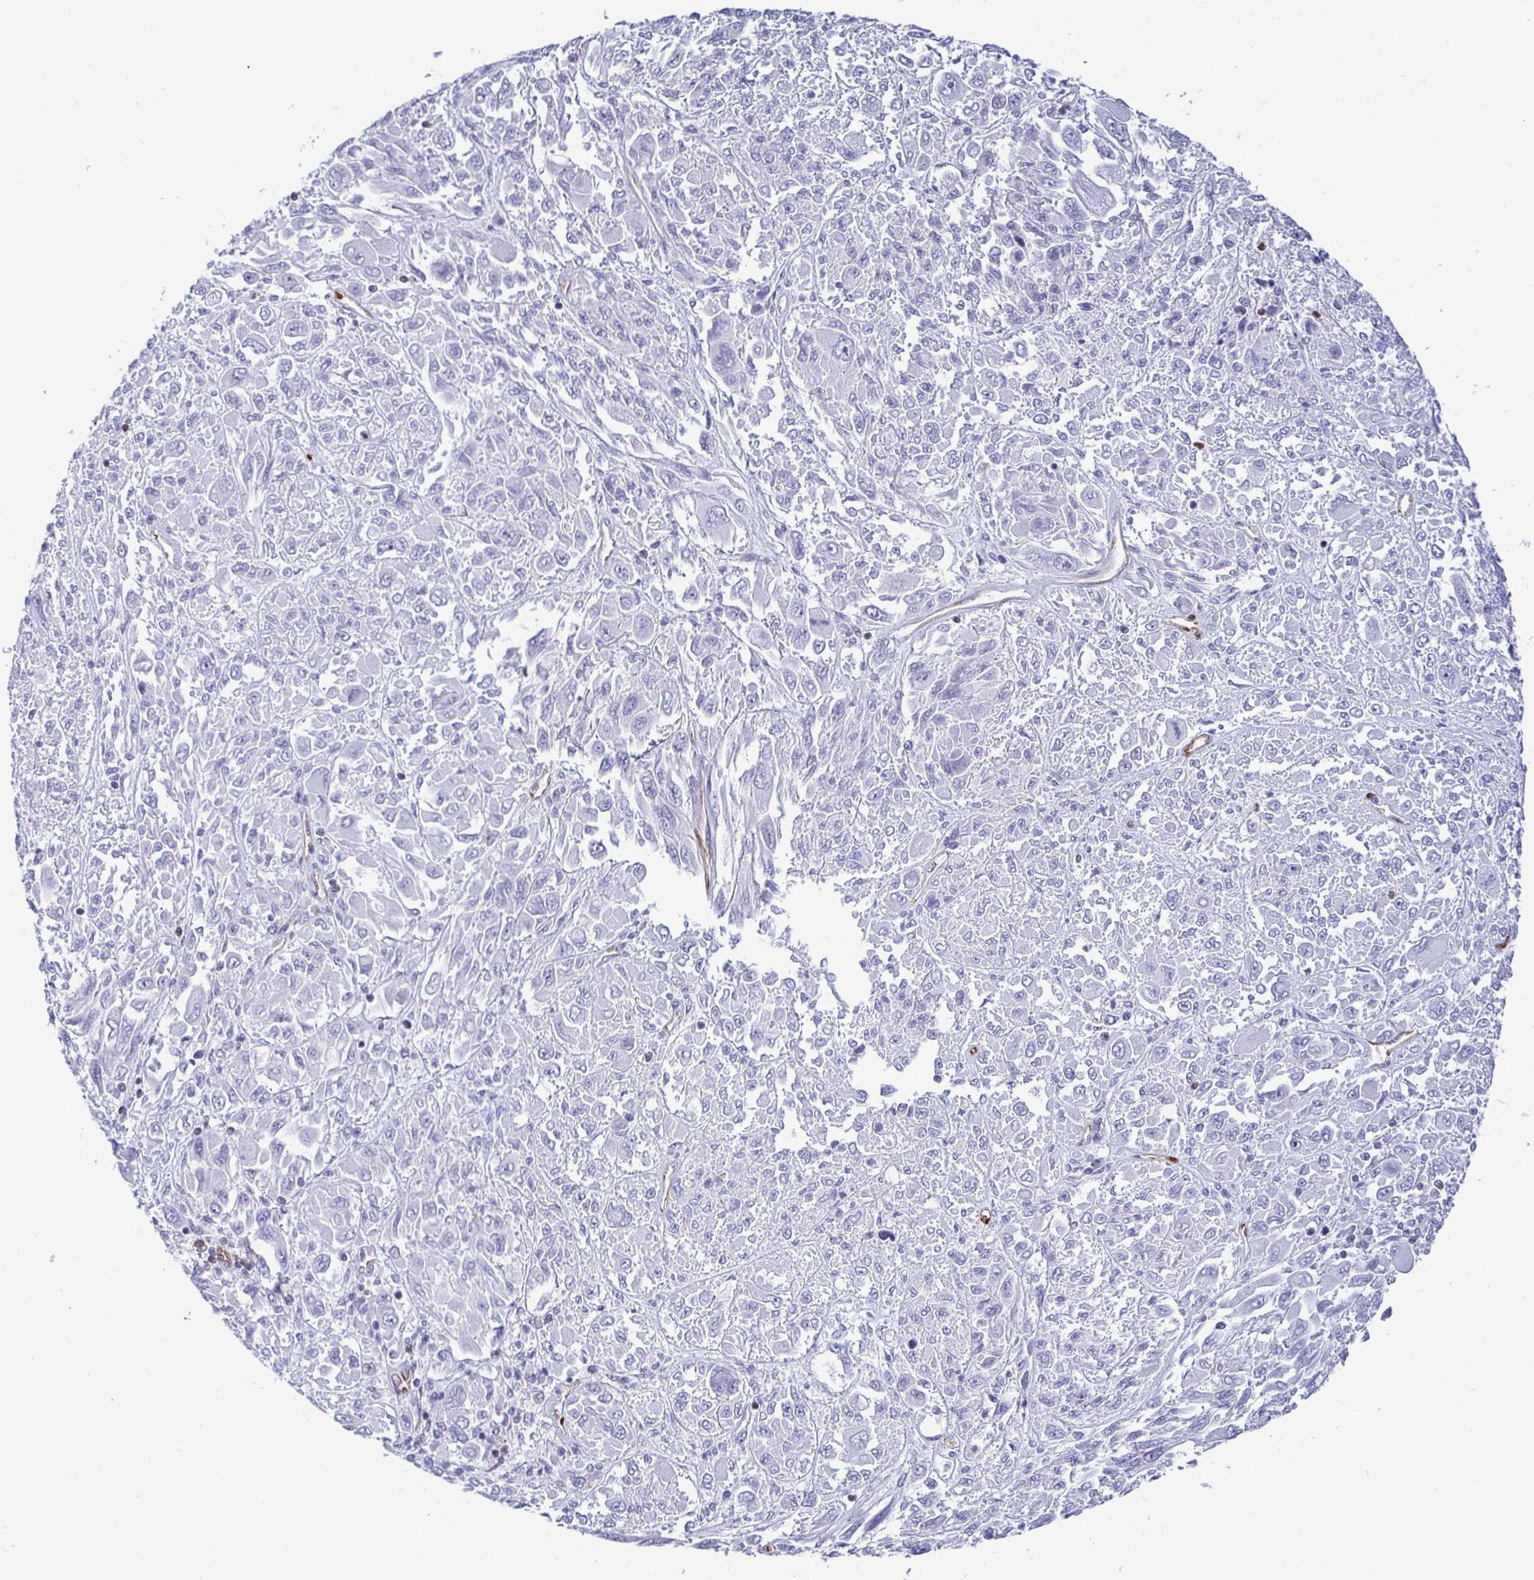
{"staining": {"intensity": "negative", "quantity": "none", "location": "none"}, "tissue": "melanoma", "cell_type": "Tumor cells", "image_type": "cancer", "snomed": [{"axis": "morphology", "description": "Malignant melanoma, NOS"}, {"axis": "topography", "description": "Skin"}], "caption": "Immunohistochemistry image of neoplastic tissue: human malignant melanoma stained with DAB (3,3'-diaminobenzidine) shows no significant protein expression in tumor cells.", "gene": "TP53I11", "patient": {"sex": "female", "age": 91}}